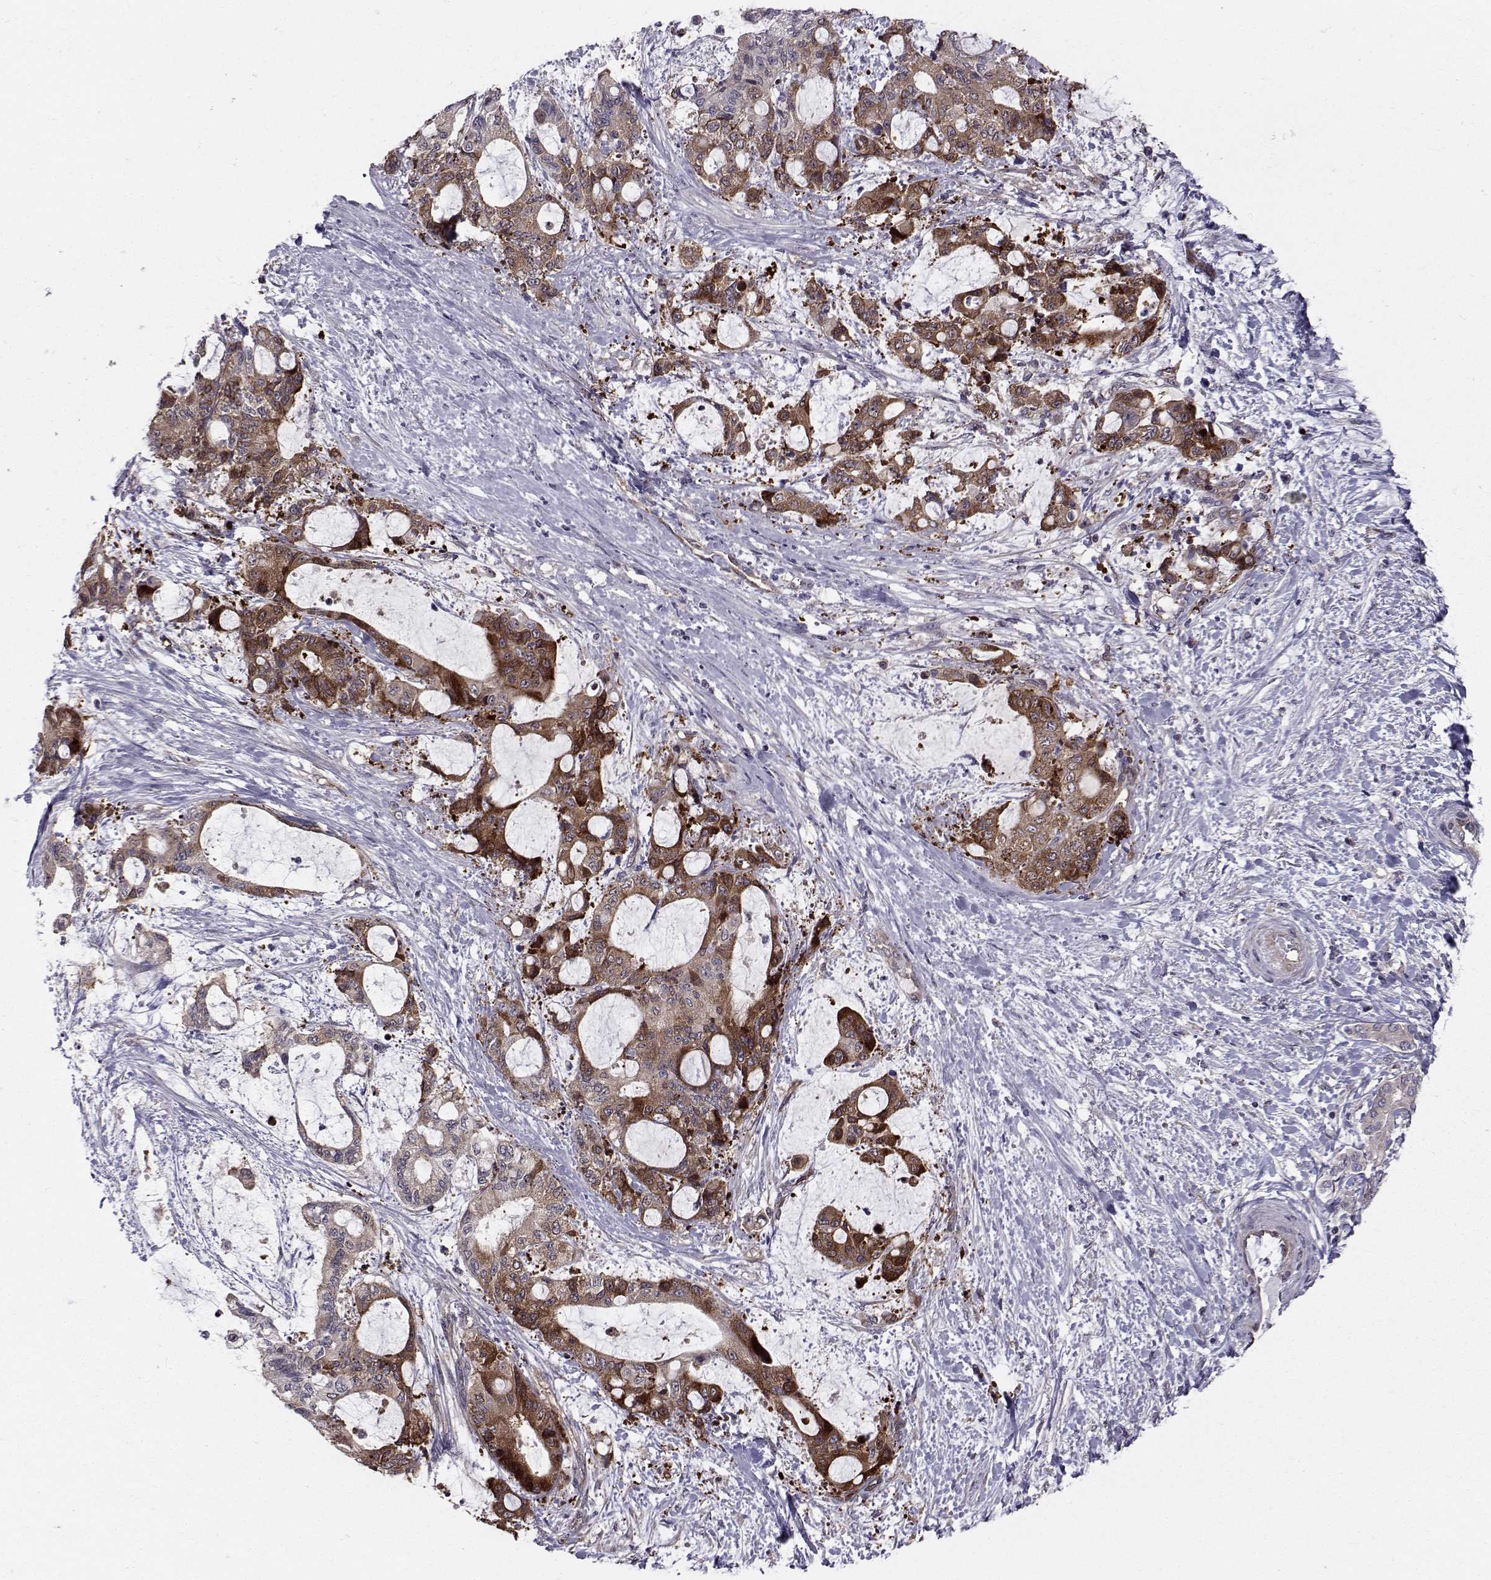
{"staining": {"intensity": "strong", "quantity": "25%-75%", "location": "cytoplasmic/membranous"}, "tissue": "liver cancer", "cell_type": "Tumor cells", "image_type": "cancer", "snomed": [{"axis": "morphology", "description": "Normal tissue, NOS"}, {"axis": "morphology", "description": "Cholangiocarcinoma"}, {"axis": "topography", "description": "Liver"}, {"axis": "topography", "description": "Peripheral nerve tissue"}], "caption": "Tumor cells reveal high levels of strong cytoplasmic/membranous positivity in about 25%-75% of cells in human liver cholangiocarcinoma.", "gene": "HSP90AB1", "patient": {"sex": "female", "age": 73}}